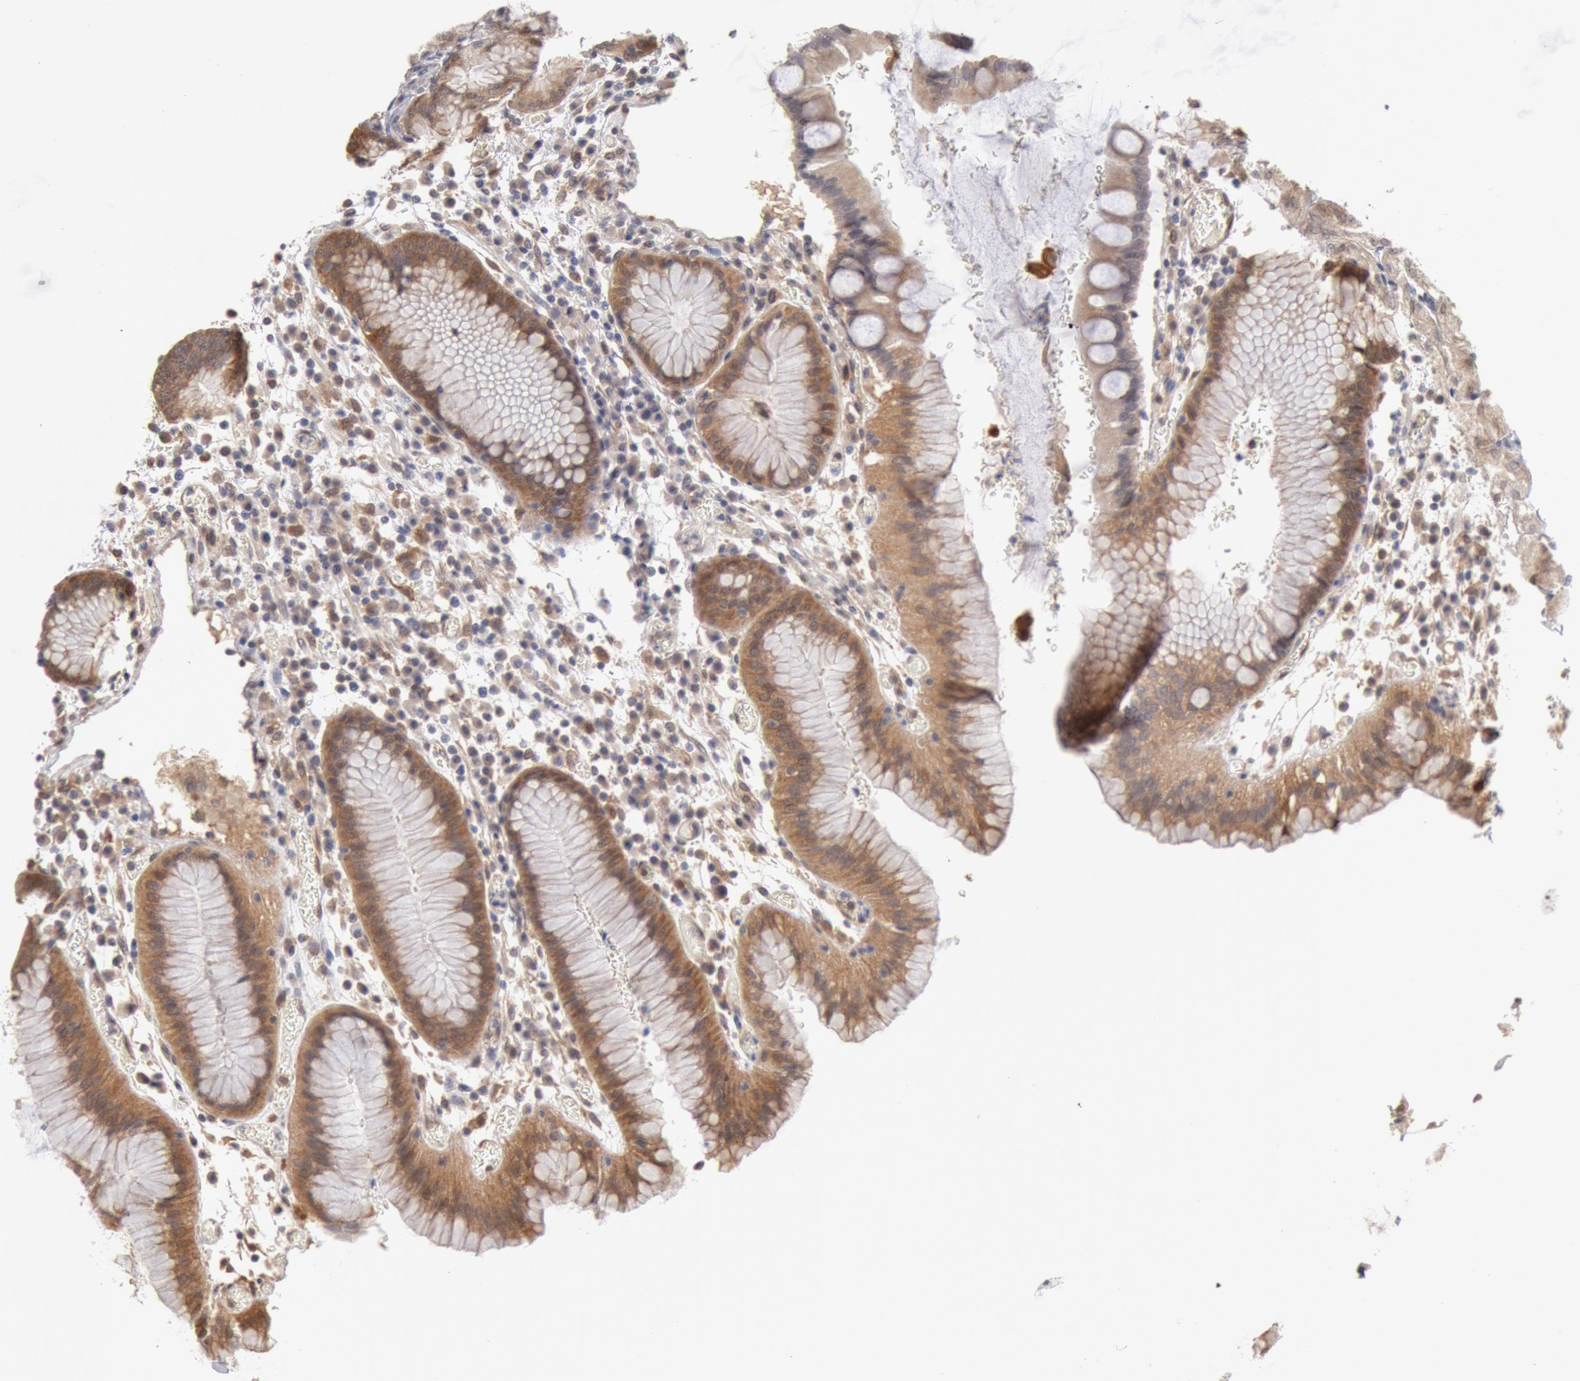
{"staining": {"intensity": "moderate", "quantity": ">75%", "location": "cytoplasmic/membranous"}, "tissue": "stomach", "cell_type": "Glandular cells", "image_type": "normal", "snomed": [{"axis": "morphology", "description": "Normal tissue, NOS"}, {"axis": "topography", "description": "Stomach, lower"}], "caption": "Immunohistochemistry (IHC) image of normal stomach: human stomach stained using immunohistochemistry shows medium levels of moderate protein expression localized specifically in the cytoplasmic/membranous of glandular cells, appearing as a cytoplasmic/membranous brown color.", "gene": "DNAJA1", "patient": {"sex": "female", "age": 73}}